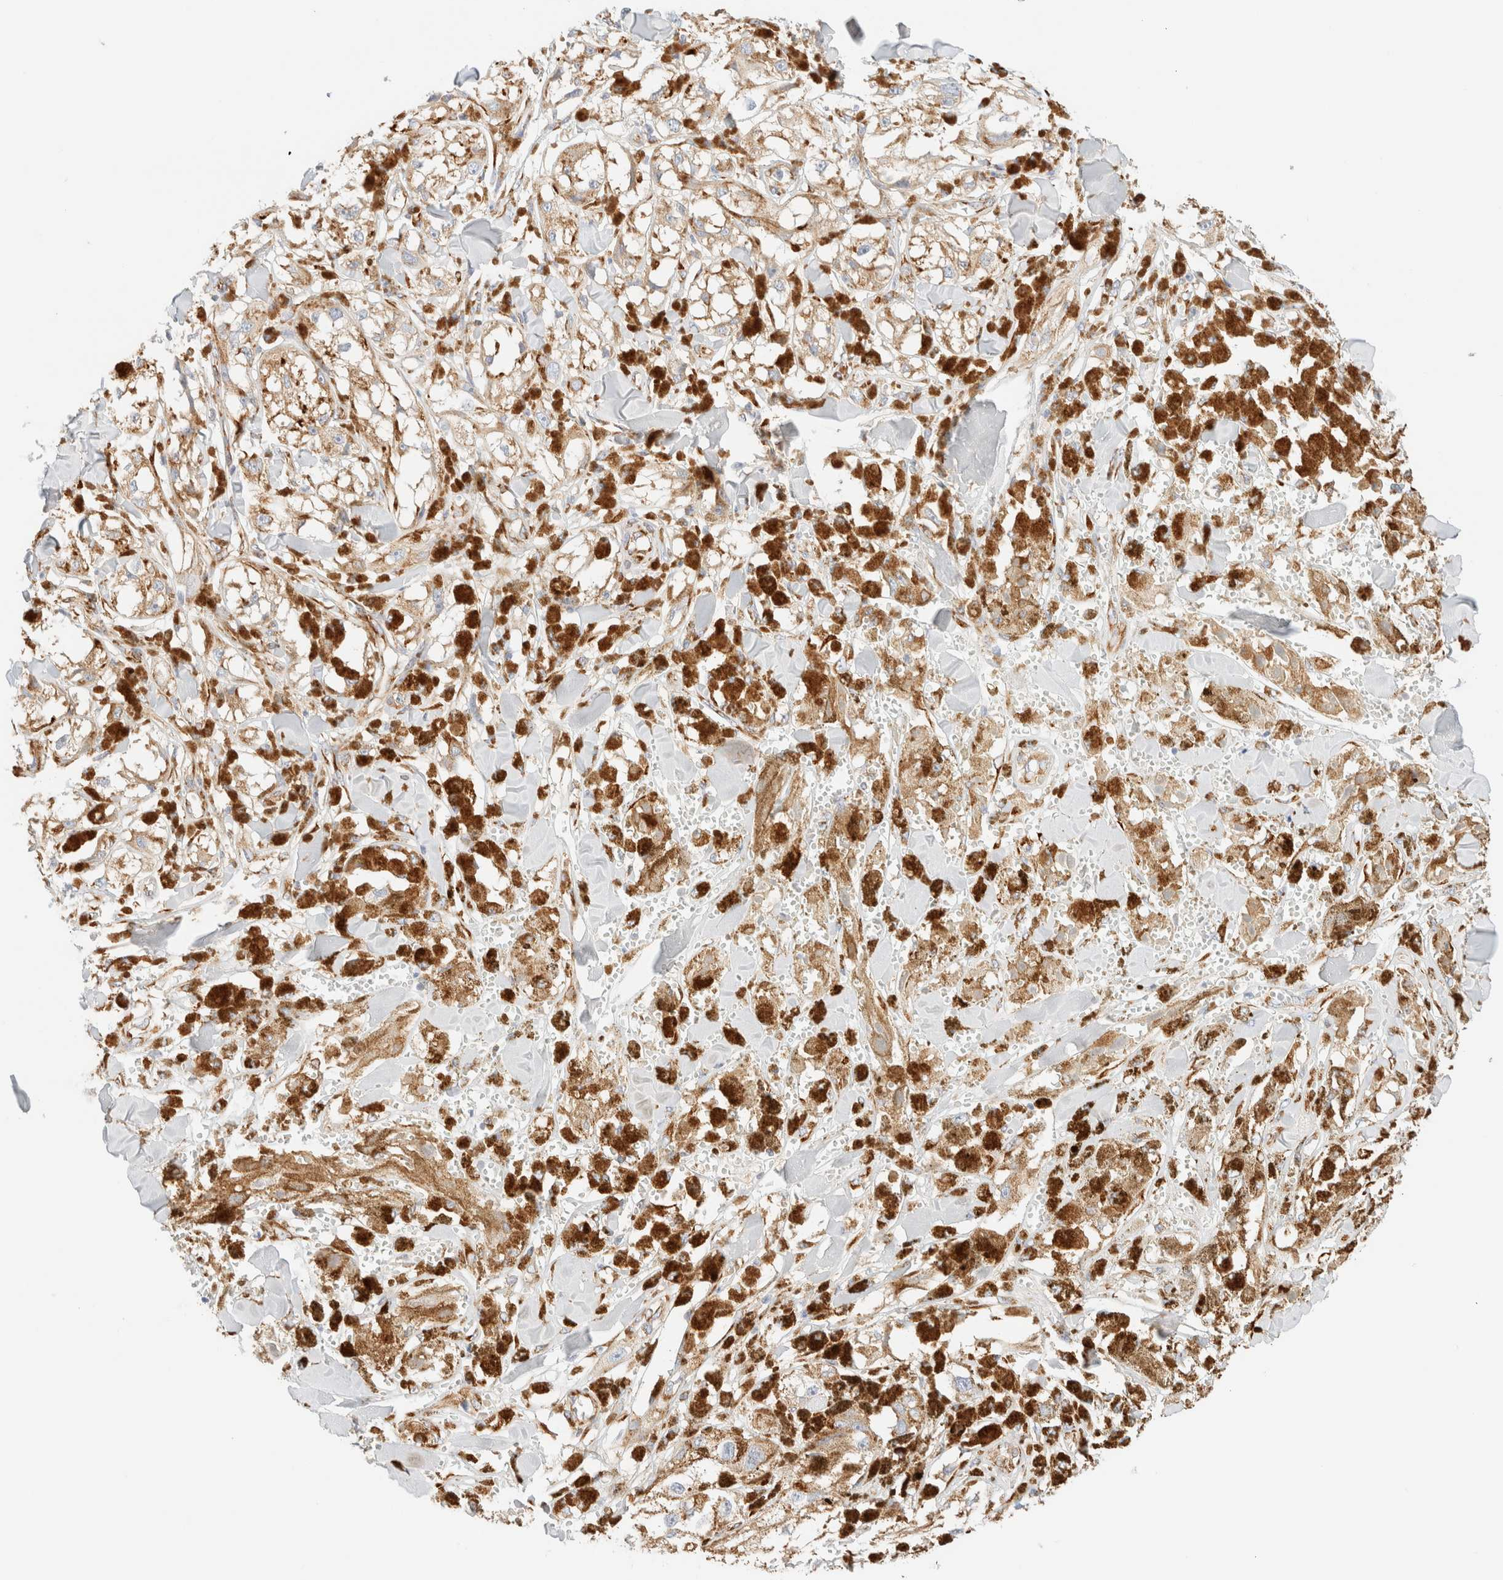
{"staining": {"intensity": "moderate", "quantity": ">75%", "location": "cytoplasmic/membranous"}, "tissue": "melanoma", "cell_type": "Tumor cells", "image_type": "cancer", "snomed": [{"axis": "morphology", "description": "Malignant melanoma, NOS"}, {"axis": "topography", "description": "Skin"}], "caption": "Protein staining shows moderate cytoplasmic/membranous expression in about >75% of tumor cells in melanoma. The protein is shown in brown color, while the nuclei are stained blue.", "gene": "ZC2HC1A", "patient": {"sex": "male", "age": 88}}